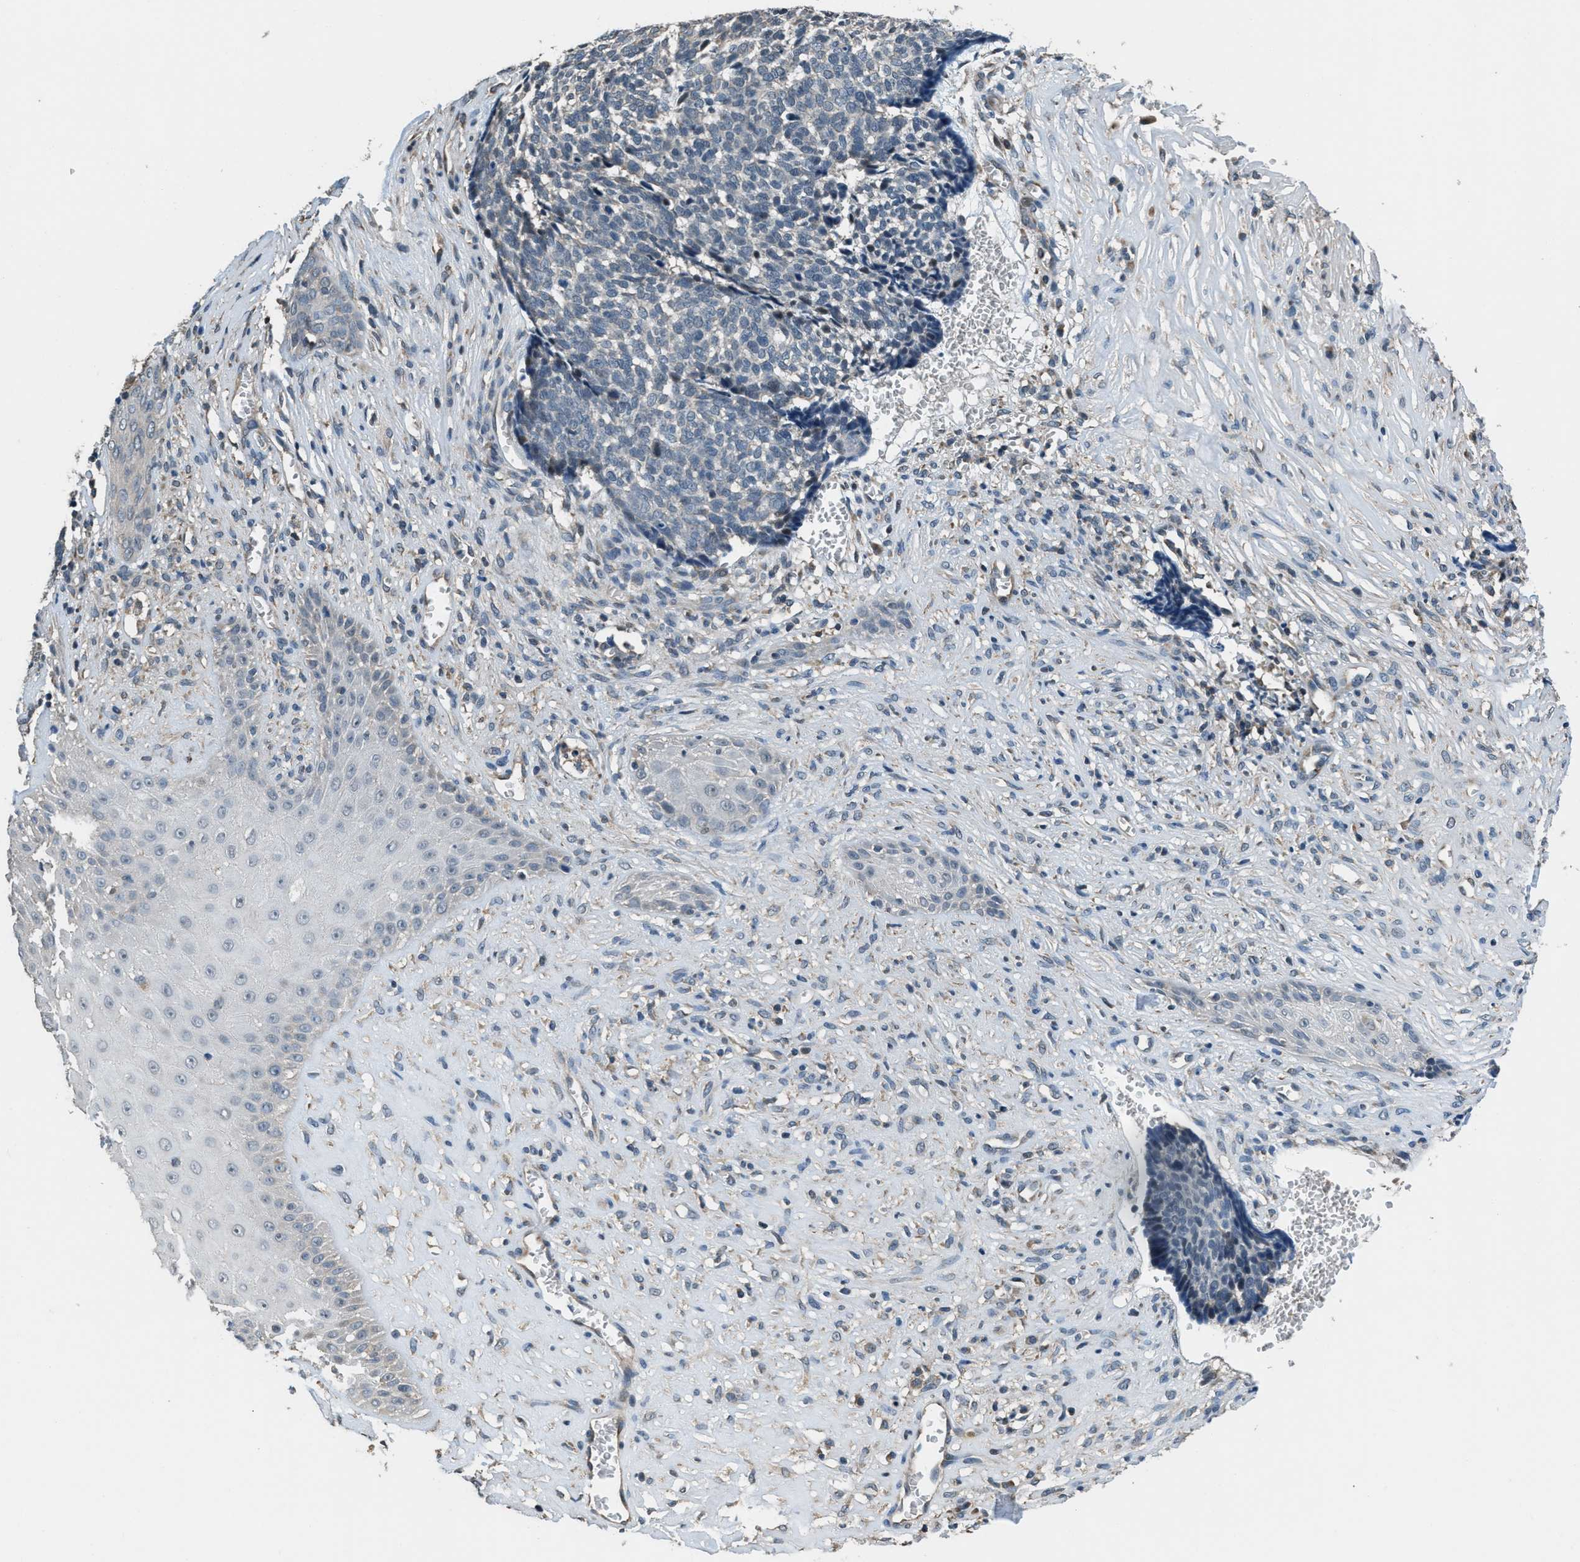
{"staining": {"intensity": "negative", "quantity": "none", "location": "none"}, "tissue": "skin cancer", "cell_type": "Tumor cells", "image_type": "cancer", "snomed": [{"axis": "morphology", "description": "Basal cell carcinoma"}, {"axis": "topography", "description": "Skin"}], "caption": "Histopathology image shows no protein staining in tumor cells of skin cancer tissue.", "gene": "NAT1", "patient": {"sex": "male", "age": 84}}